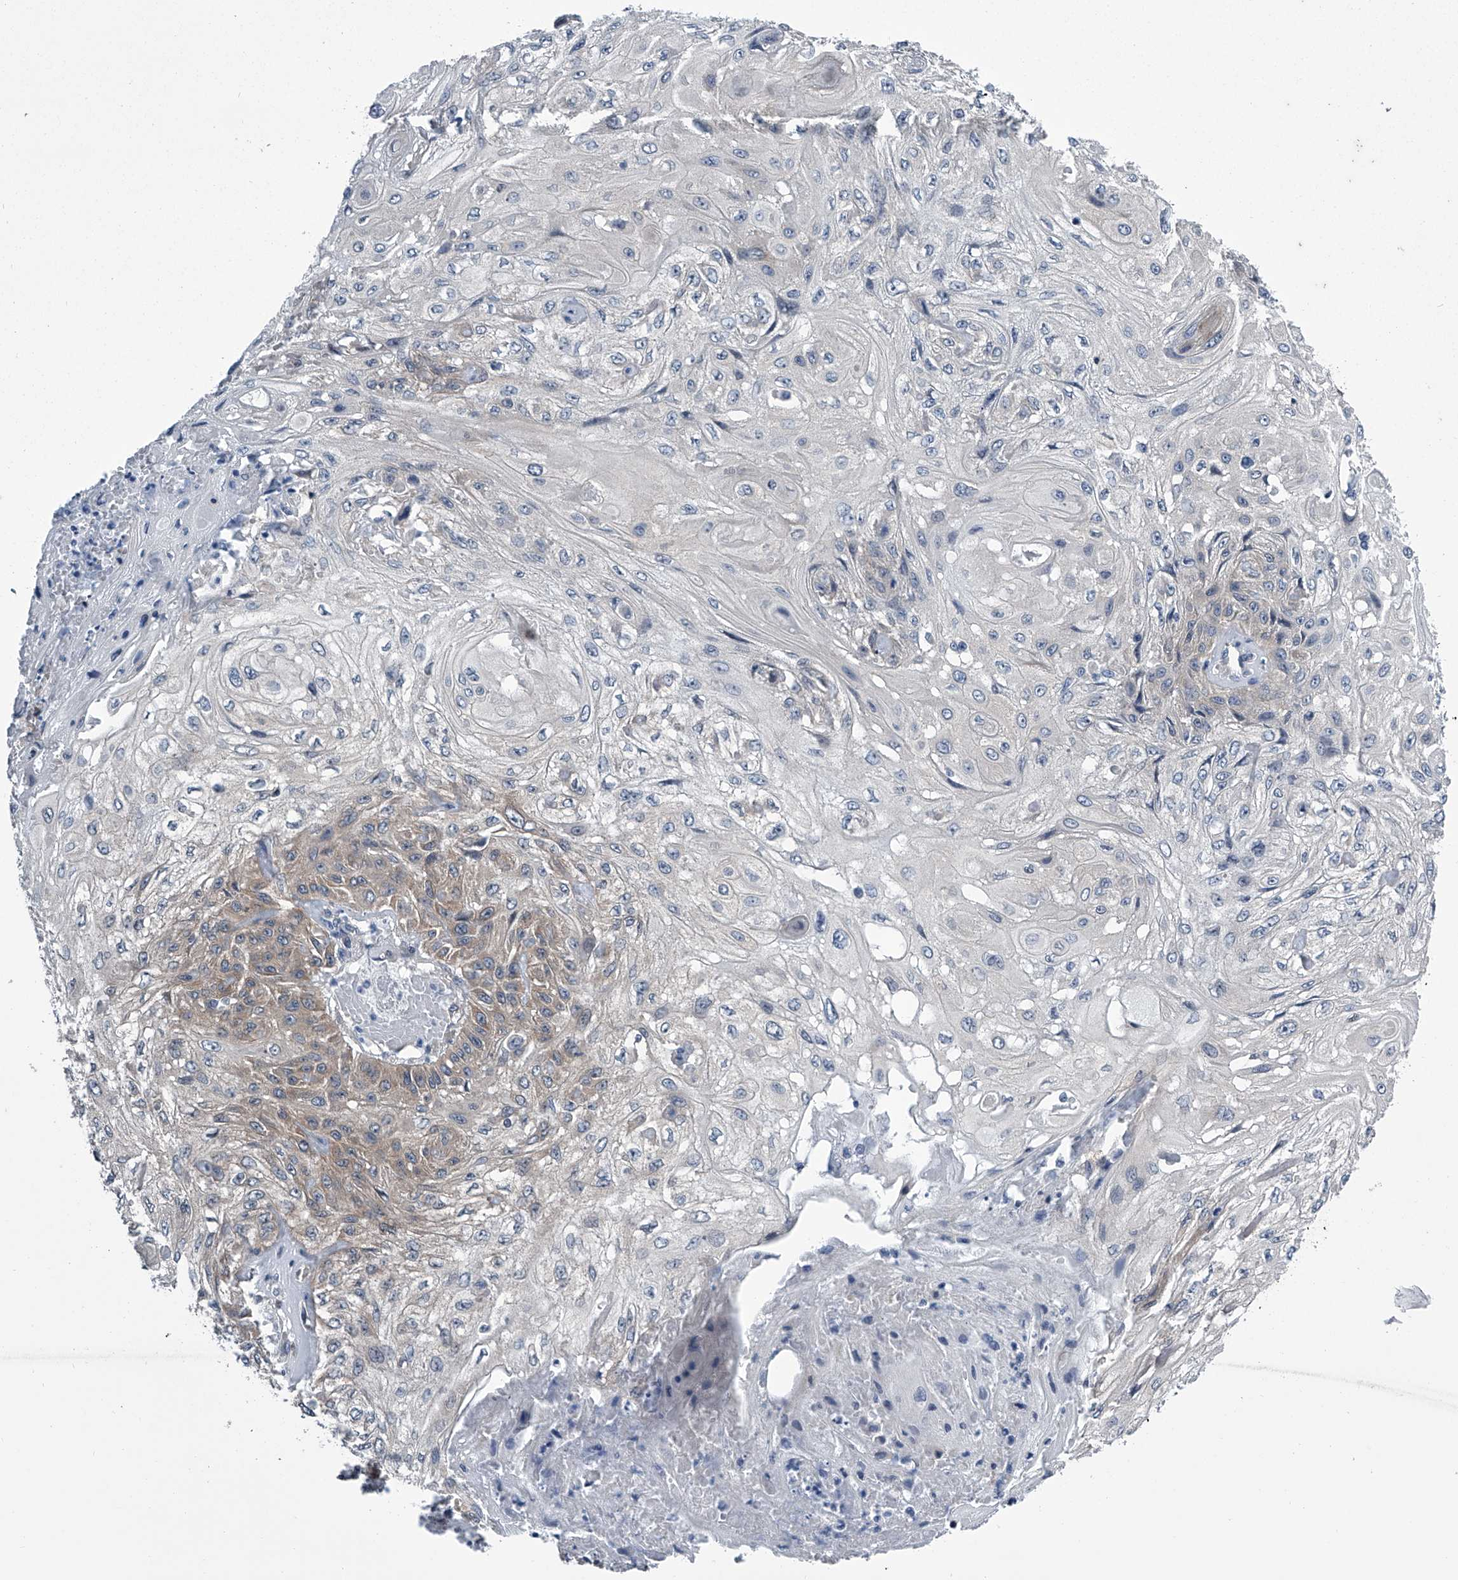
{"staining": {"intensity": "weak", "quantity": "25%-75%", "location": "cytoplasmic/membranous"}, "tissue": "skin cancer", "cell_type": "Tumor cells", "image_type": "cancer", "snomed": [{"axis": "morphology", "description": "Squamous cell carcinoma, NOS"}, {"axis": "morphology", "description": "Squamous cell carcinoma, metastatic, NOS"}, {"axis": "topography", "description": "Skin"}, {"axis": "topography", "description": "Lymph node"}], "caption": "The image shows immunohistochemical staining of skin squamous cell carcinoma. There is weak cytoplasmic/membranous positivity is seen in about 25%-75% of tumor cells. (Stains: DAB in brown, nuclei in blue, Microscopy: brightfield microscopy at high magnification).", "gene": "PPP2R5D", "patient": {"sex": "male", "age": 75}}